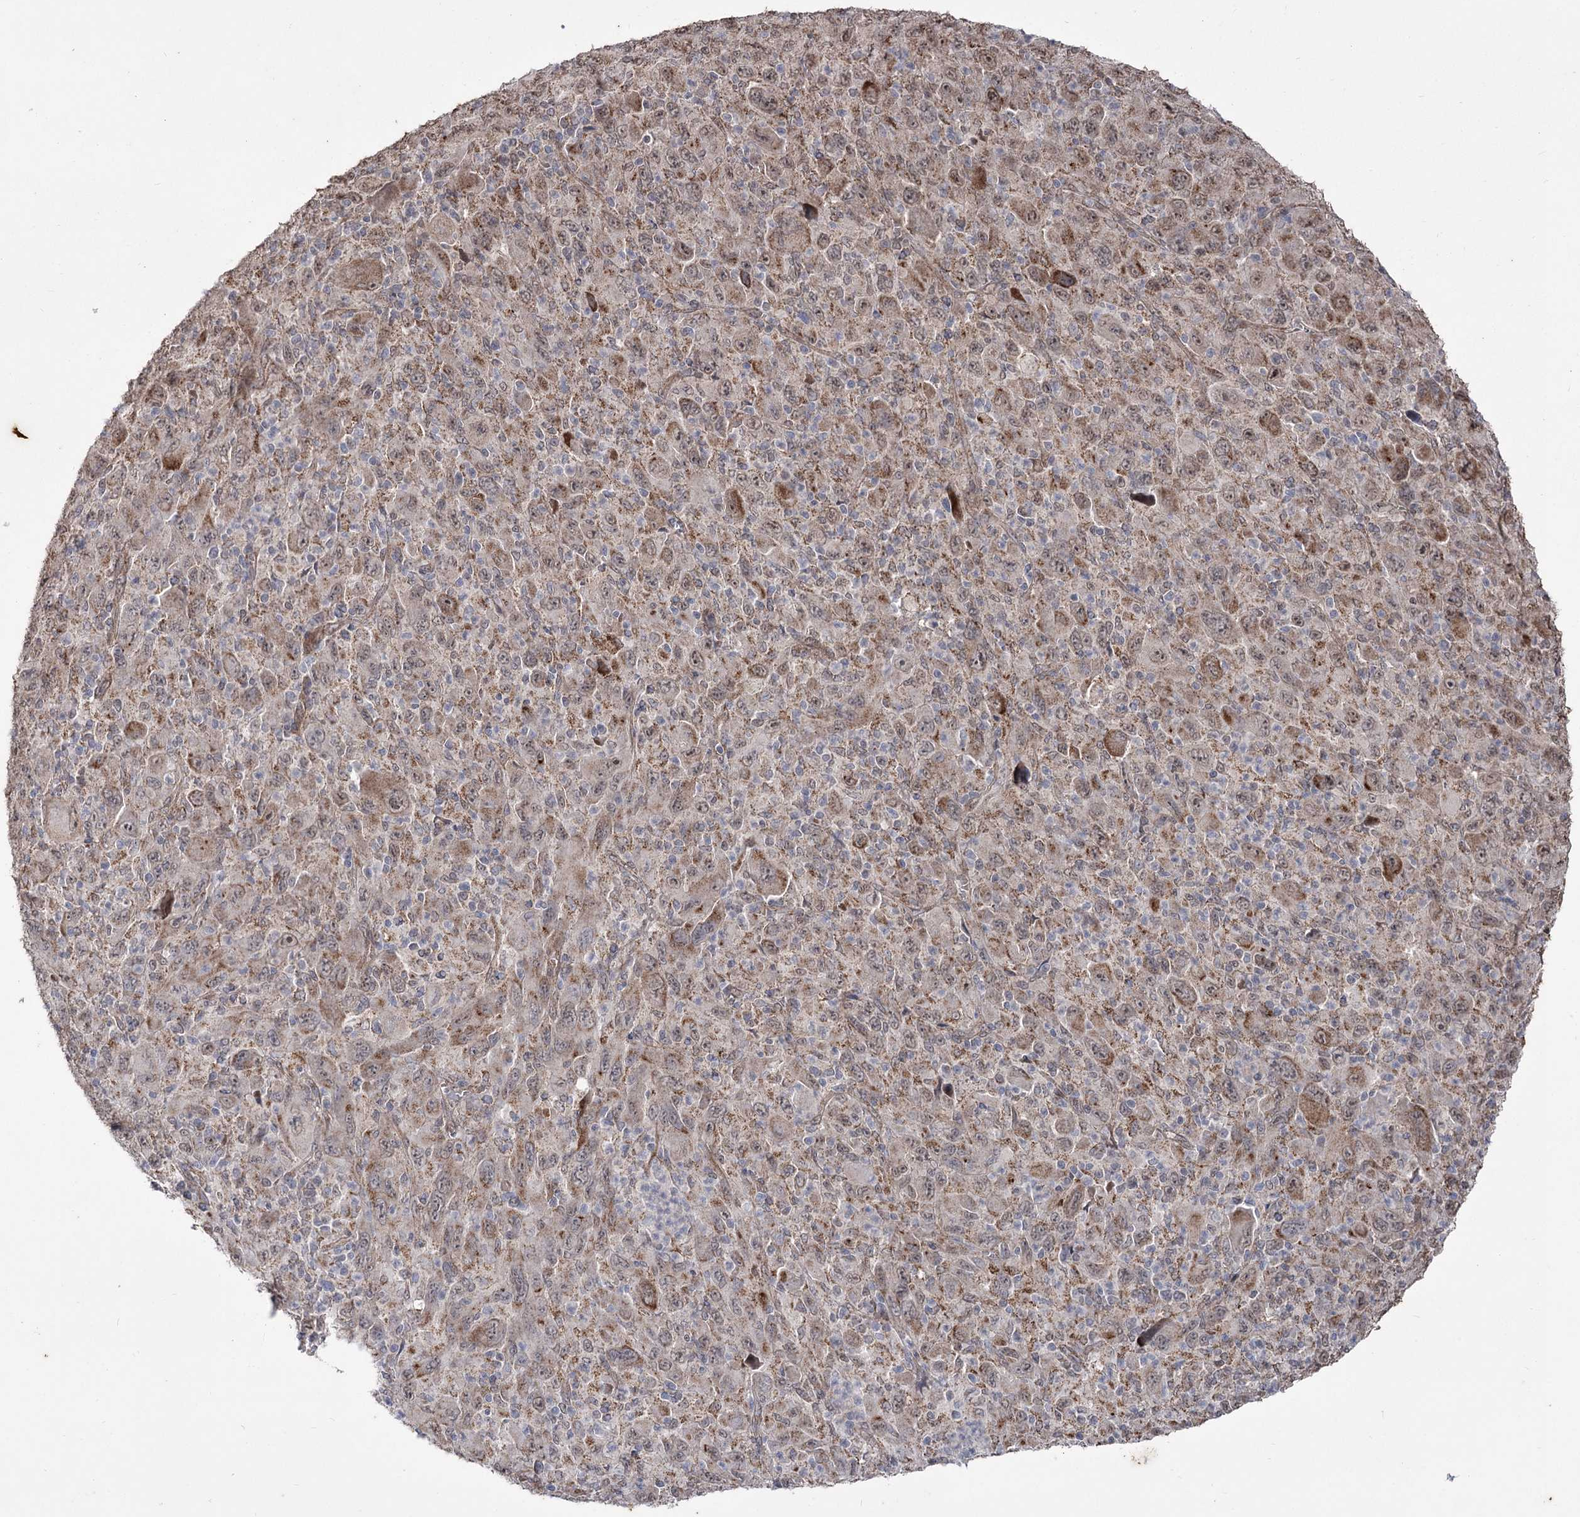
{"staining": {"intensity": "moderate", "quantity": ">75%", "location": "cytoplasmic/membranous"}, "tissue": "melanoma", "cell_type": "Tumor cells", "image_type": "cancer", "snomed": [{"axis": "morphology", "description": "Malignant melanoma, Metastatic site"}, {"axis": "topography", "description": "Skin"}], "caption": "Immunohistochemistry (DAB) staining of malignant melanoma (metastatic site) shows moderate cytoplasmic/membranous protein staining in about >75% of tumor cells.", "gene": "ZSCAN23", "patient": {"sex": "female", "age": 56}}